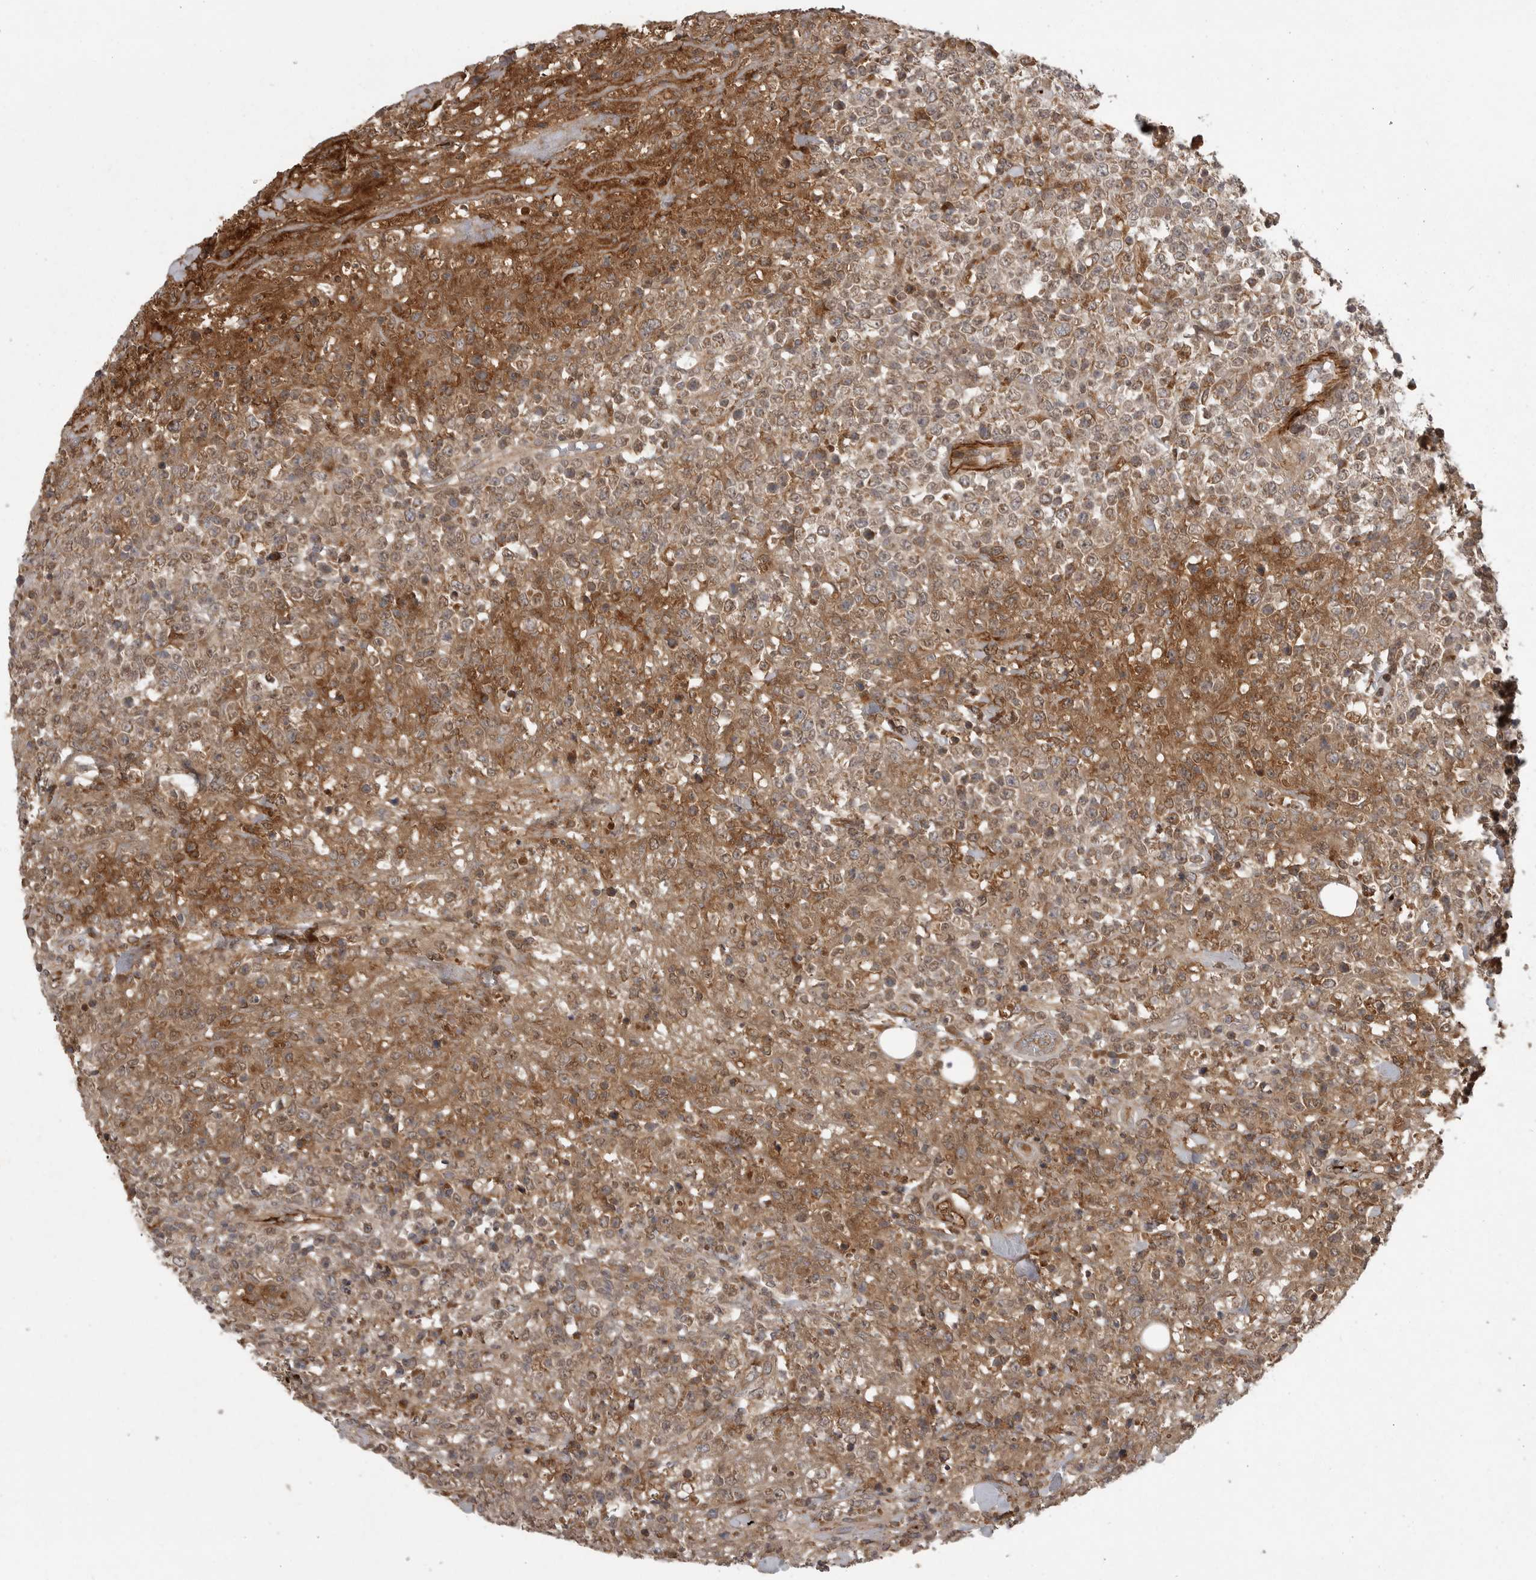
{"staining": {"intensity": "weak", "quantity": "25%-75%", "location": "cytoplasmic/membranous"}, "tissue": "lymphoma", "cell_type": "Tumor cells", "image_type": "cancer", "snomed": [{"axis": "morphology", "description": "Malignant lymphoma, non-Hodgkin's type, High grade"}, {"axis": "topography", "description": "Colon"}], "caption": "Immunohistochemical staining of human lymphoma shows low levels of weak cytoplasmic/membranous protein positivity in about 25%-75% of tumor cells. (DAB IHC with brightfield microscopy, high magnification).", "gene": "GPR31", "patient": {"sex": "female", "age": 53}}